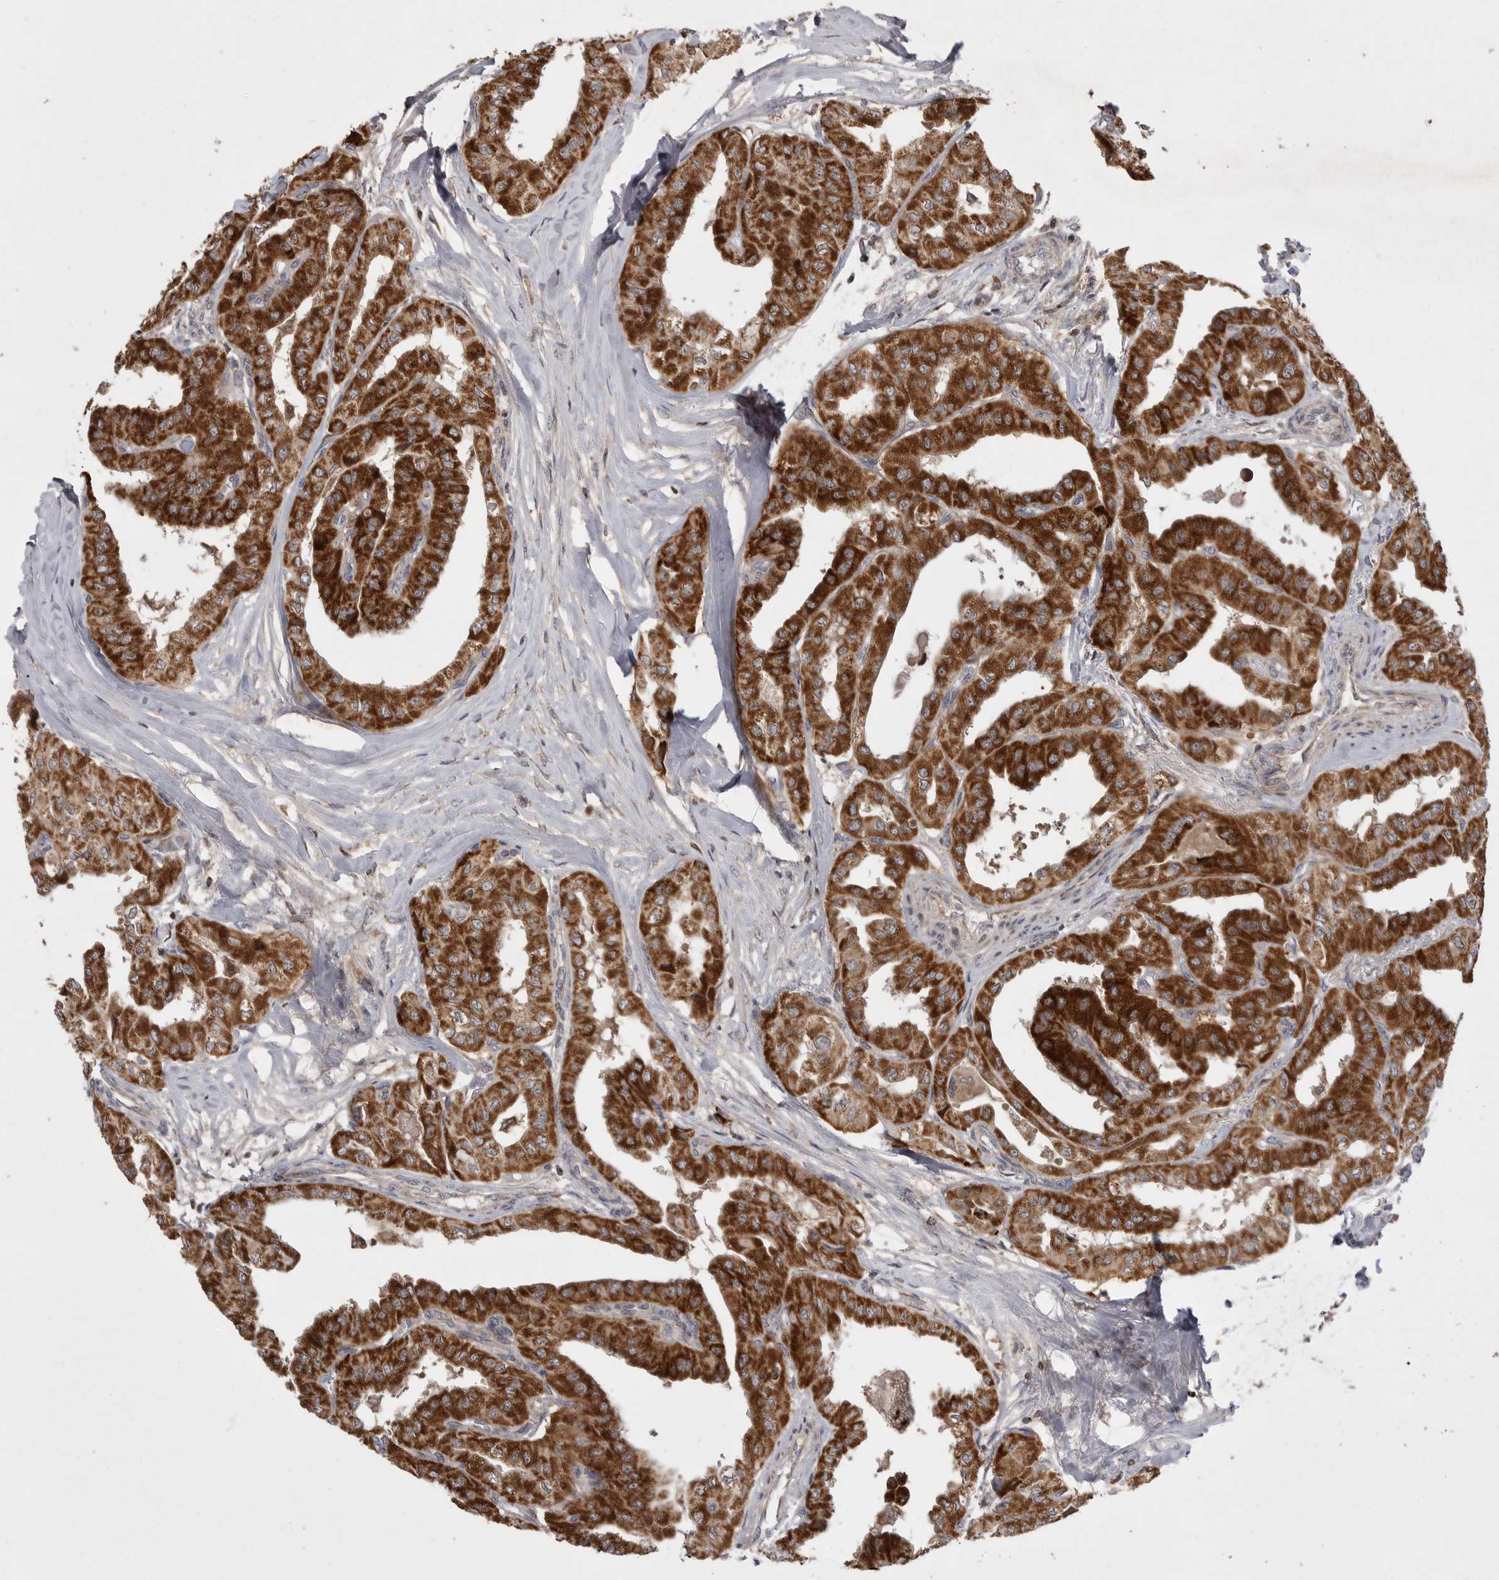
{"staining": {"intensity": "strong", "quantity": ">75%", "location": "cytoplasmic/membranous"}, "tissue": "thyroid cancer", "cell_type": "Tumor cells", "image_type": "cancer", "snomed": [{"axis": "morphology", "description": "Papillary adenocarcinoma, NOS"}, {"axis": "topography", "description": "Thyroid gland"}], "caption": "The immunohistochemical stain labels strong cytoplasmic/membranous staining in tumor cells of papillary adenocarcinoma (thyroid) tissue.", "gene": "KYAT3", "patient": {"sex": "female", "age": 59}}